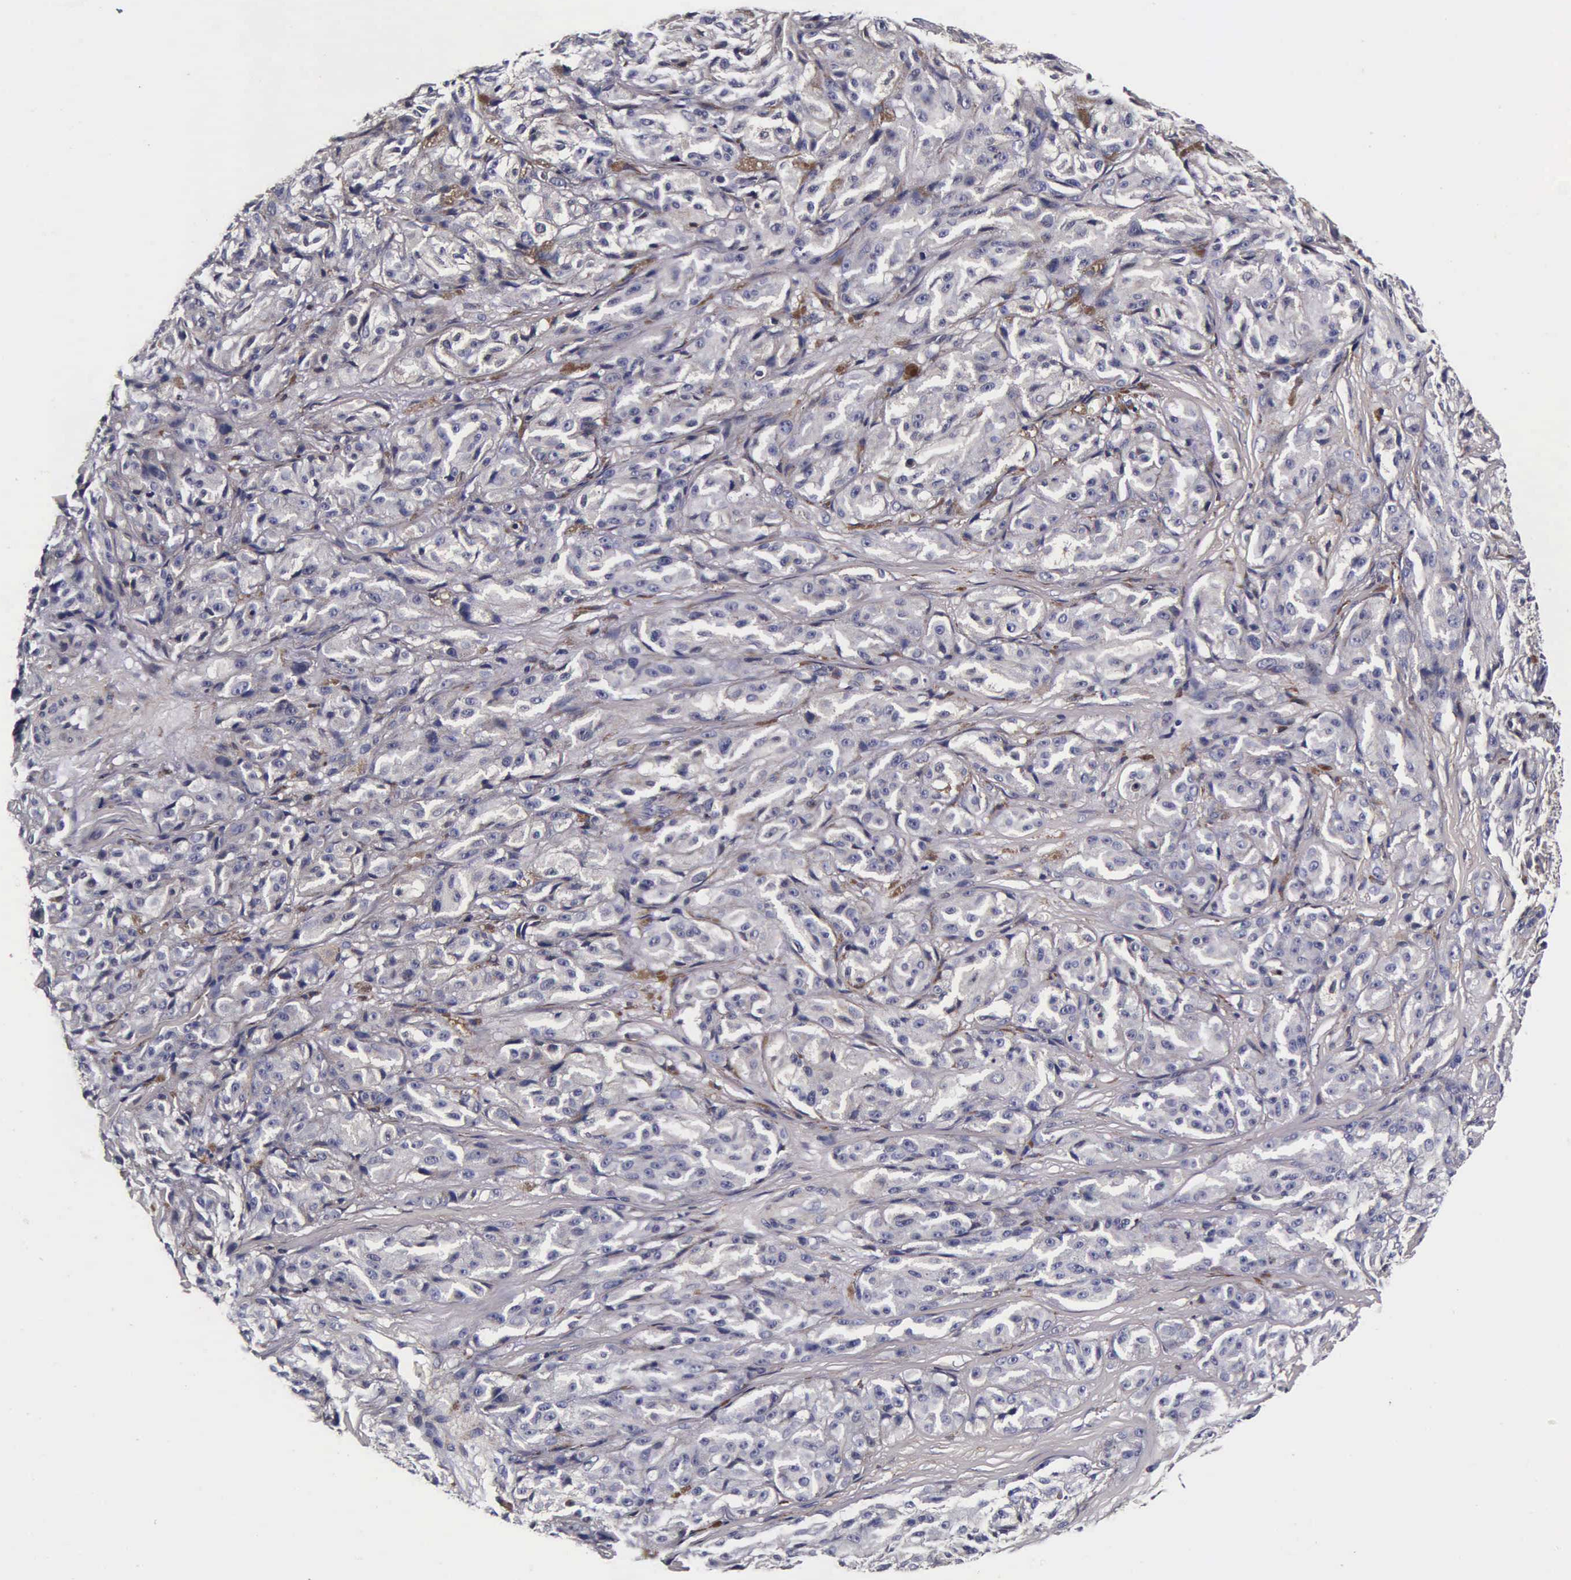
{"staining": {"intensity": "negative", "quantity": "none", "location": "none"}, "tissue": "melanoma", "cell_type": "Tumor cells", "image_type": "cancer", "snomed": [{"axis": "morphology", "description": "Malignant melanoma, NOS"}, {"axis": "topography", "description": "Skin"}], "caption": "The immunohistochemistry micrograph has no significant expression in tumor cells of melanoma tissue.", "gene": "CST3", "patient": {"sex": "male", "age": 56}}